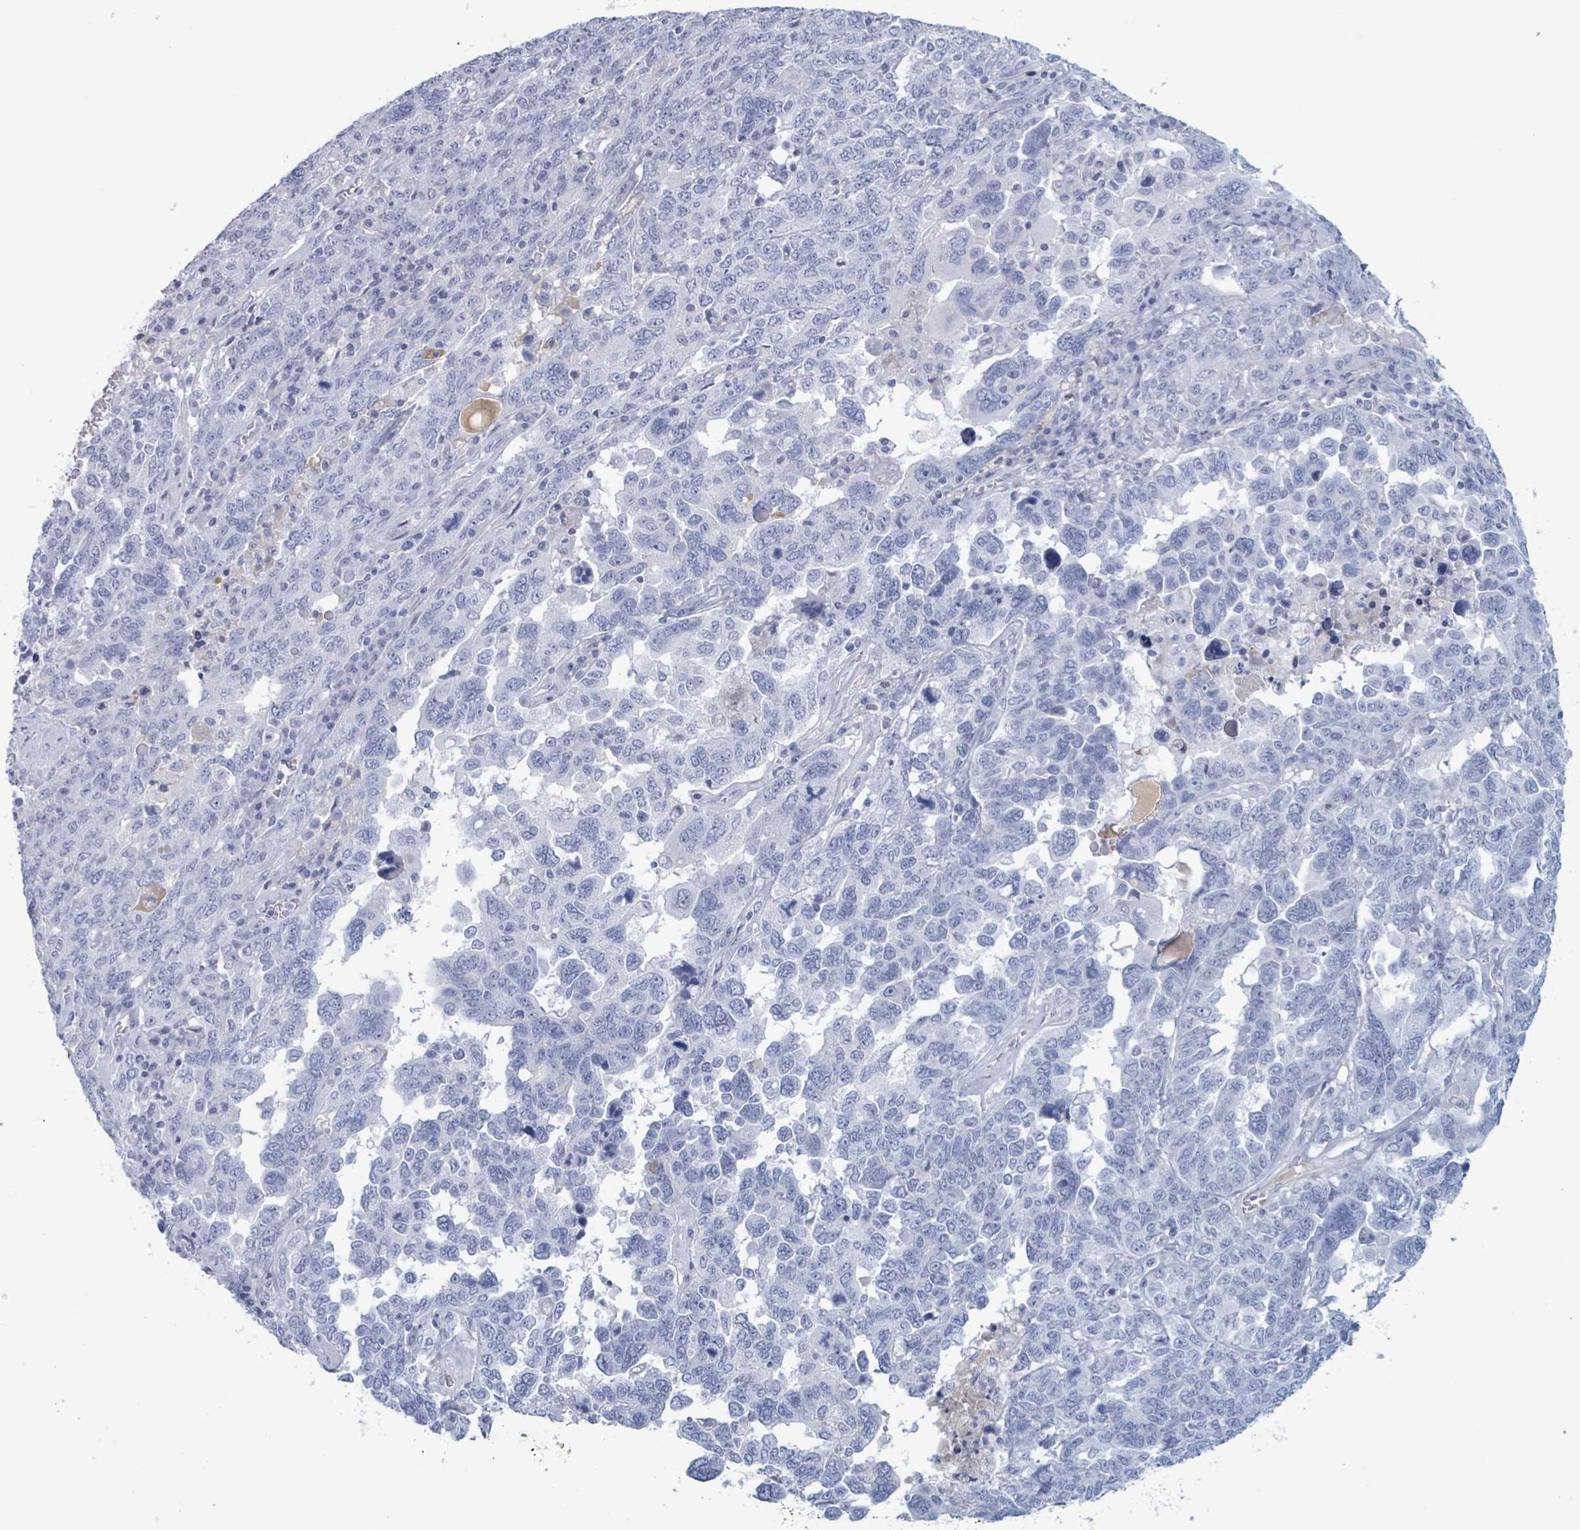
{"staining": {"intensity": "negative", "quantity": "none", "location": "none"}, "tissue": "ovarian cancer", "cell_type": "Tumor cells", "image_type": "cancer", "snomed": [{"axis": "morphology", "description": "Carcinoma, endometroid"}, {"axis": "topography", "description": "Ovary"}], "caption": "This histopathology image is of ovarian cancer stained with IHC to label a protein in brown with the nuclei are counter-stained blue. There is no staining in tumor cells.", "gene": "KLK4", "patient": {"sex": "female", "age": 62}}